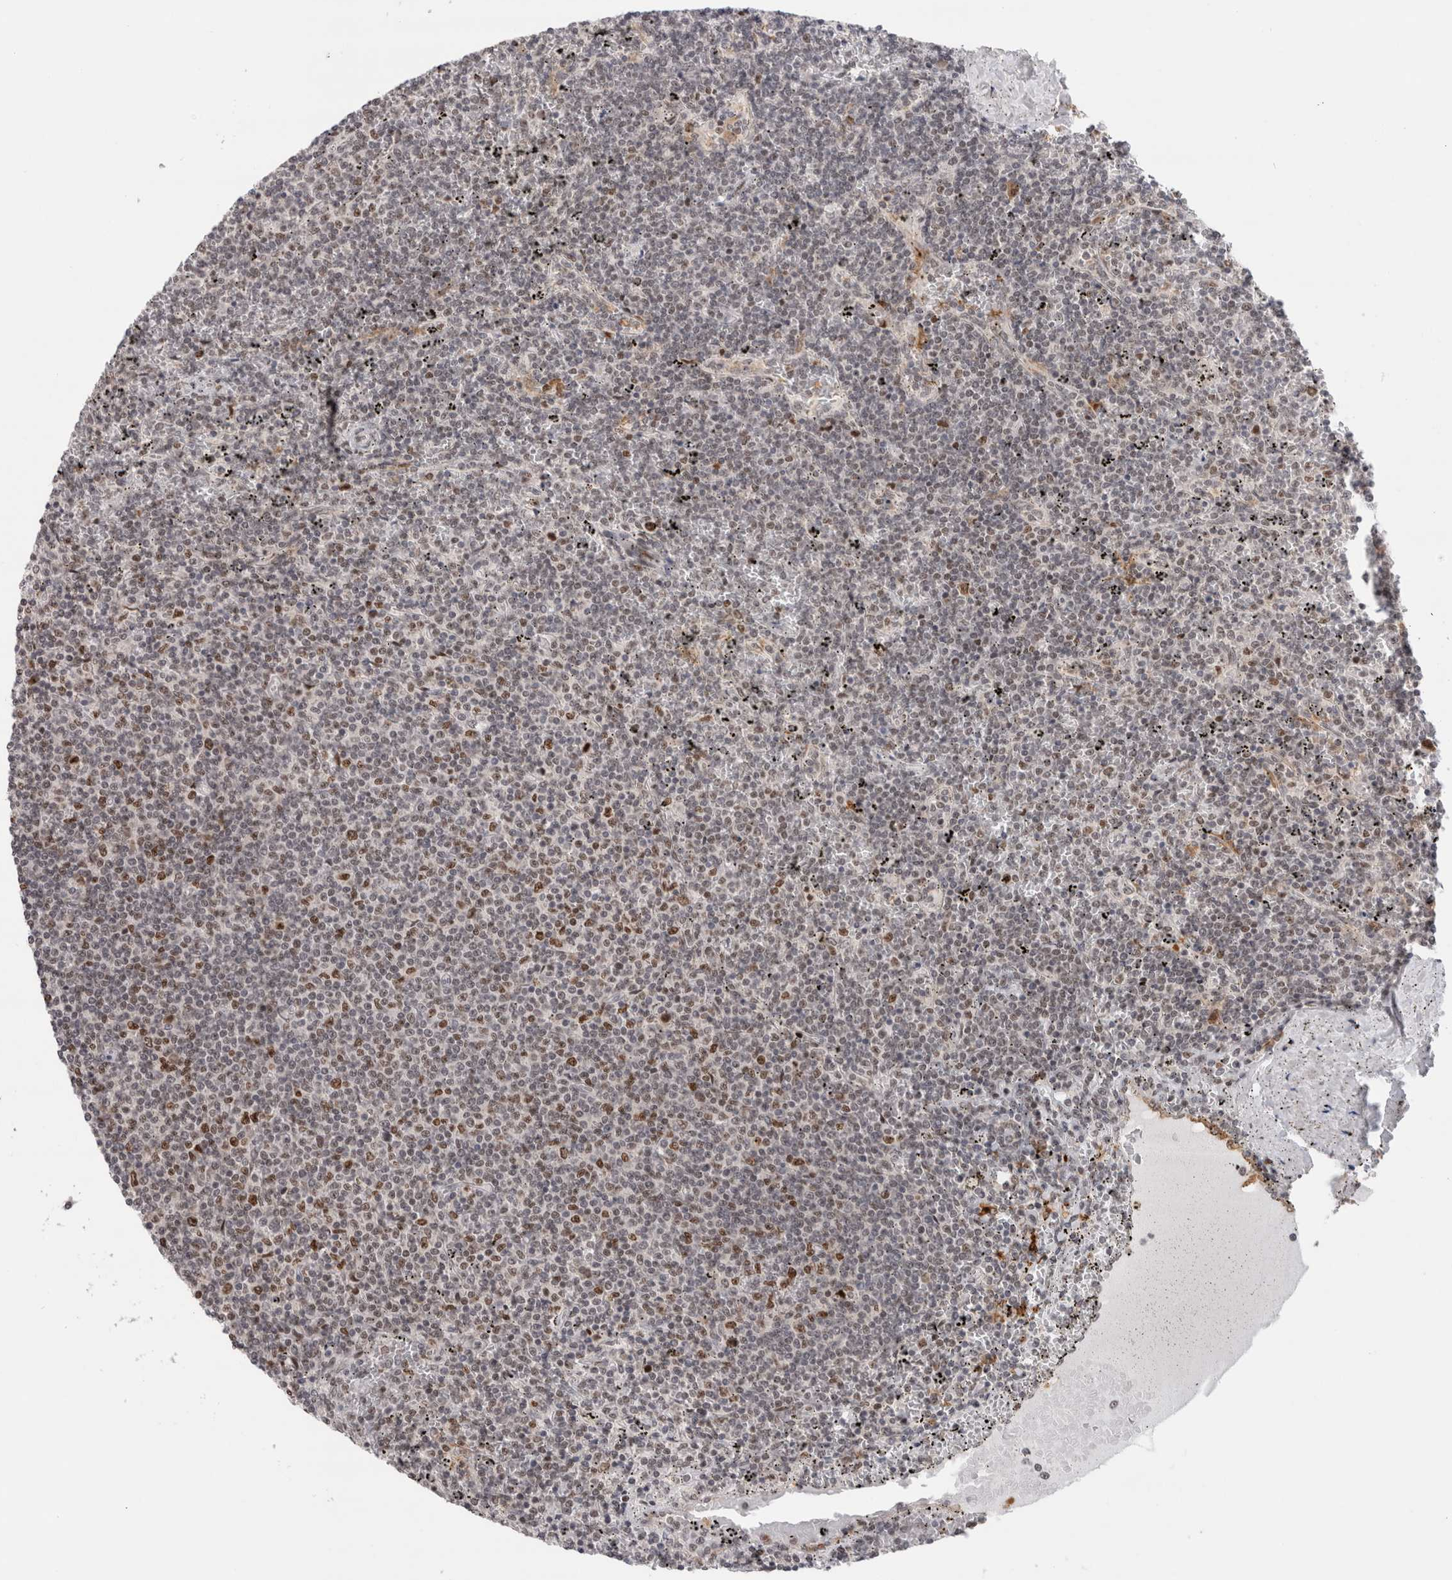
{"staining": {"intensity": "moderate", "quantity": "25%-75%", "location": "nuclear"}, "tissue": "lymphoma", "cell_type": "Tumor cells", "image_type": "cancer", "snomed": [{"axis": "morphology", "description": "Malignant lymphoma, non-Hodgkin's type, Low grade"}, {"axis": "topography", "description": "Spleen"}], "caption": "The photomicrograph displays staining of low-grade malignant lymphoma, non-Hodgkin's type, revealing moderate nuclear protein positivity (brown color) within tumor cells.", "gene": "ZNF521", "patient": {"sex": "female", "age": 50}}